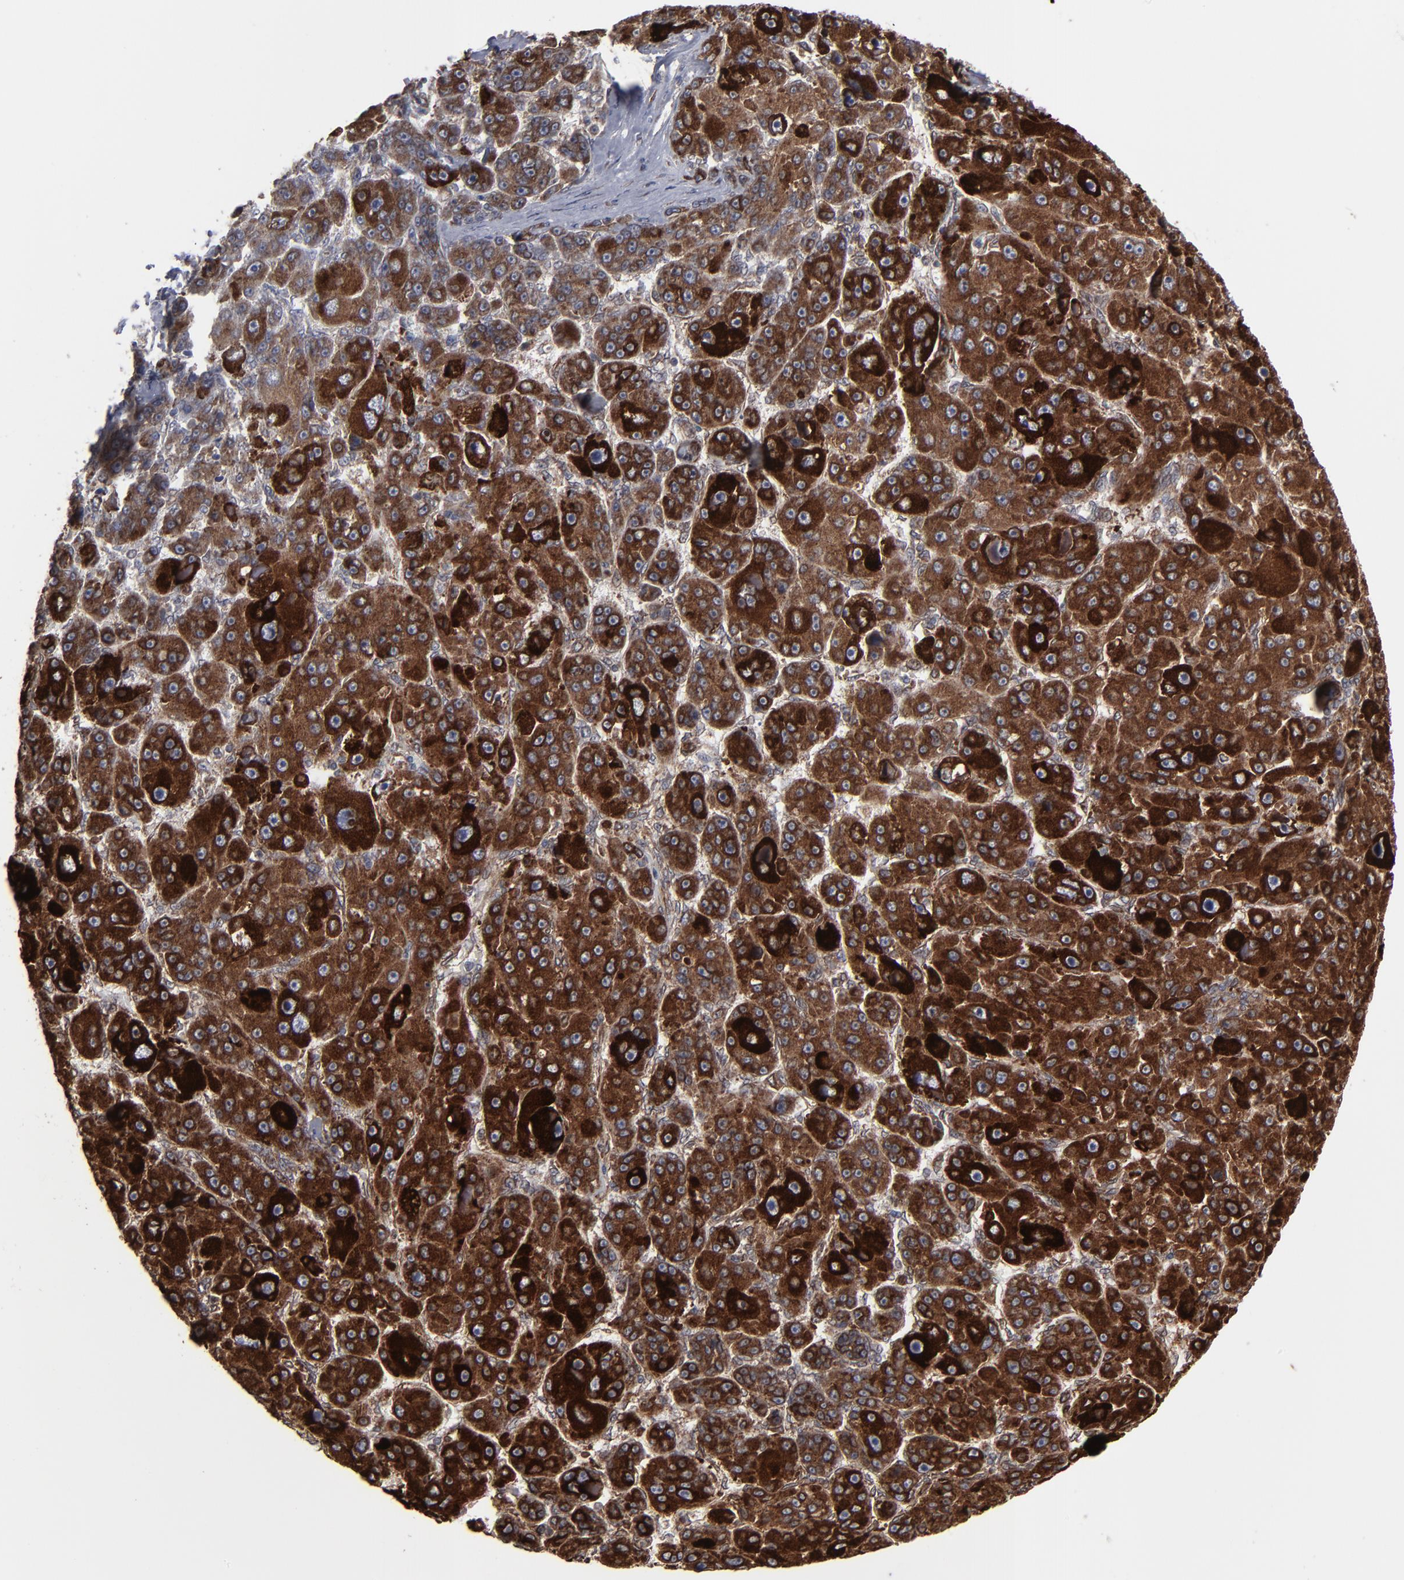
{"staining": {"intensity": "strong", "quantity": ">75%", "location": "cytoplasmic/membranous"}, "tissue": "liver cancer", "cell_type": "Tumor cells", "image_type": "cancer", "snomed": [{"axis": "morphology", "description": "Carcinoma, Hepatocellular, NOS"}, {"axis": "topography", "description": "Liver"}], "caption": "Immunohistochemistry (IHC) (DAB) staining of liver cancer (hepatocellular carcinoma) reveals strong cytoplasmic/membranous protein expression in approximately >75% of tumor cells.", "gene": "CNIH1", "patient": {"sex": "male", "age": 76}}